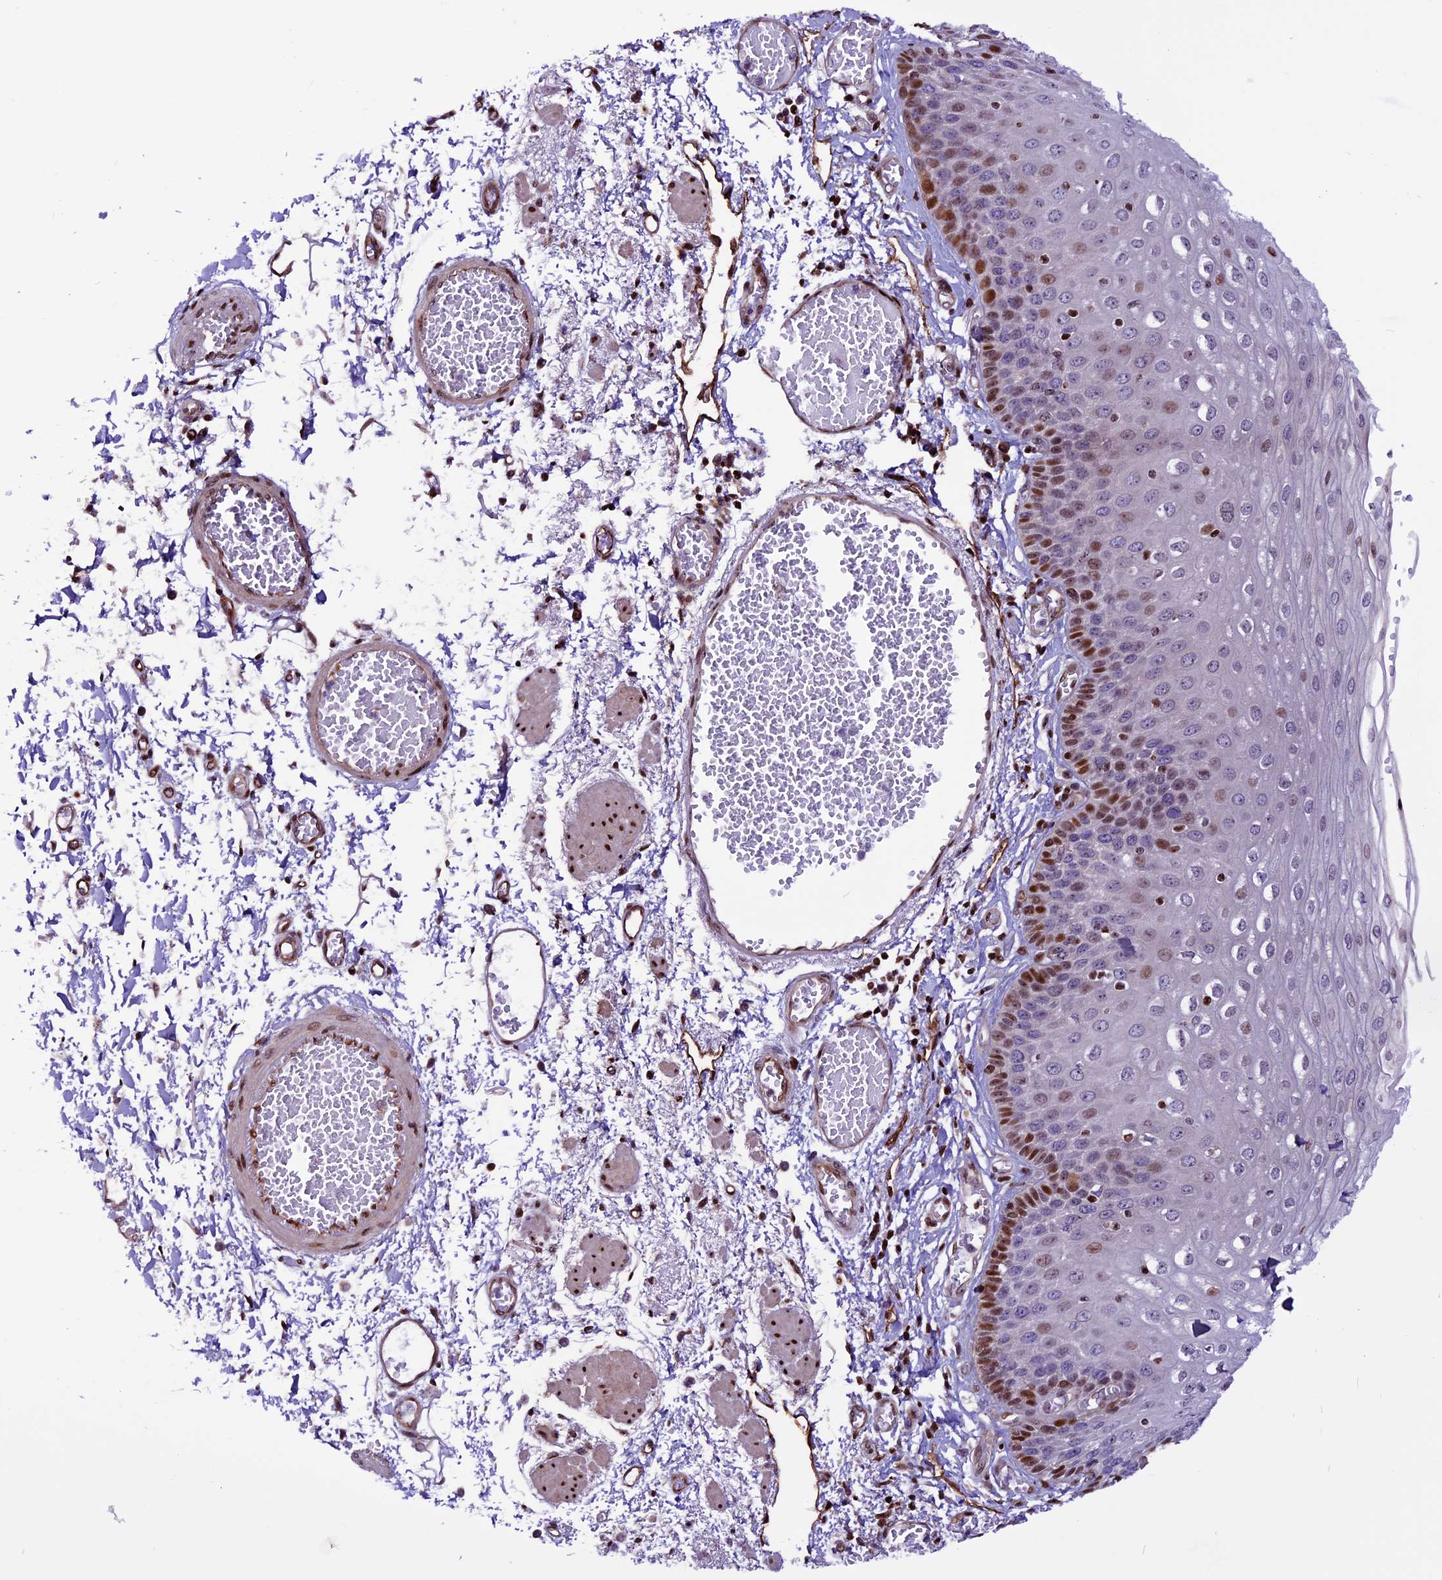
{"staining": {"intensity": "strong", "quantity": "<25%", "location": "nuclear"}, "tissue": "esophagus", "cell_type": "Squamous epithelial cells", "image_type": "normal", "snomed": [{"axis": "morphology", "description": "Normal tissue, NOS"}, {"axis": "topography", "description": "Esophagus"}], "caption": "Esophagus was stained to show a protein in brown. There is medium levels of strong nuclear expression in about <25% of squamous epithelial cells. Using DAB (brown) and hematoxylin (blue) stains, captured at high magnification using brightfield microscopy.", "gene": "RINL", "patient": {"sex": "male", "age": 81}}